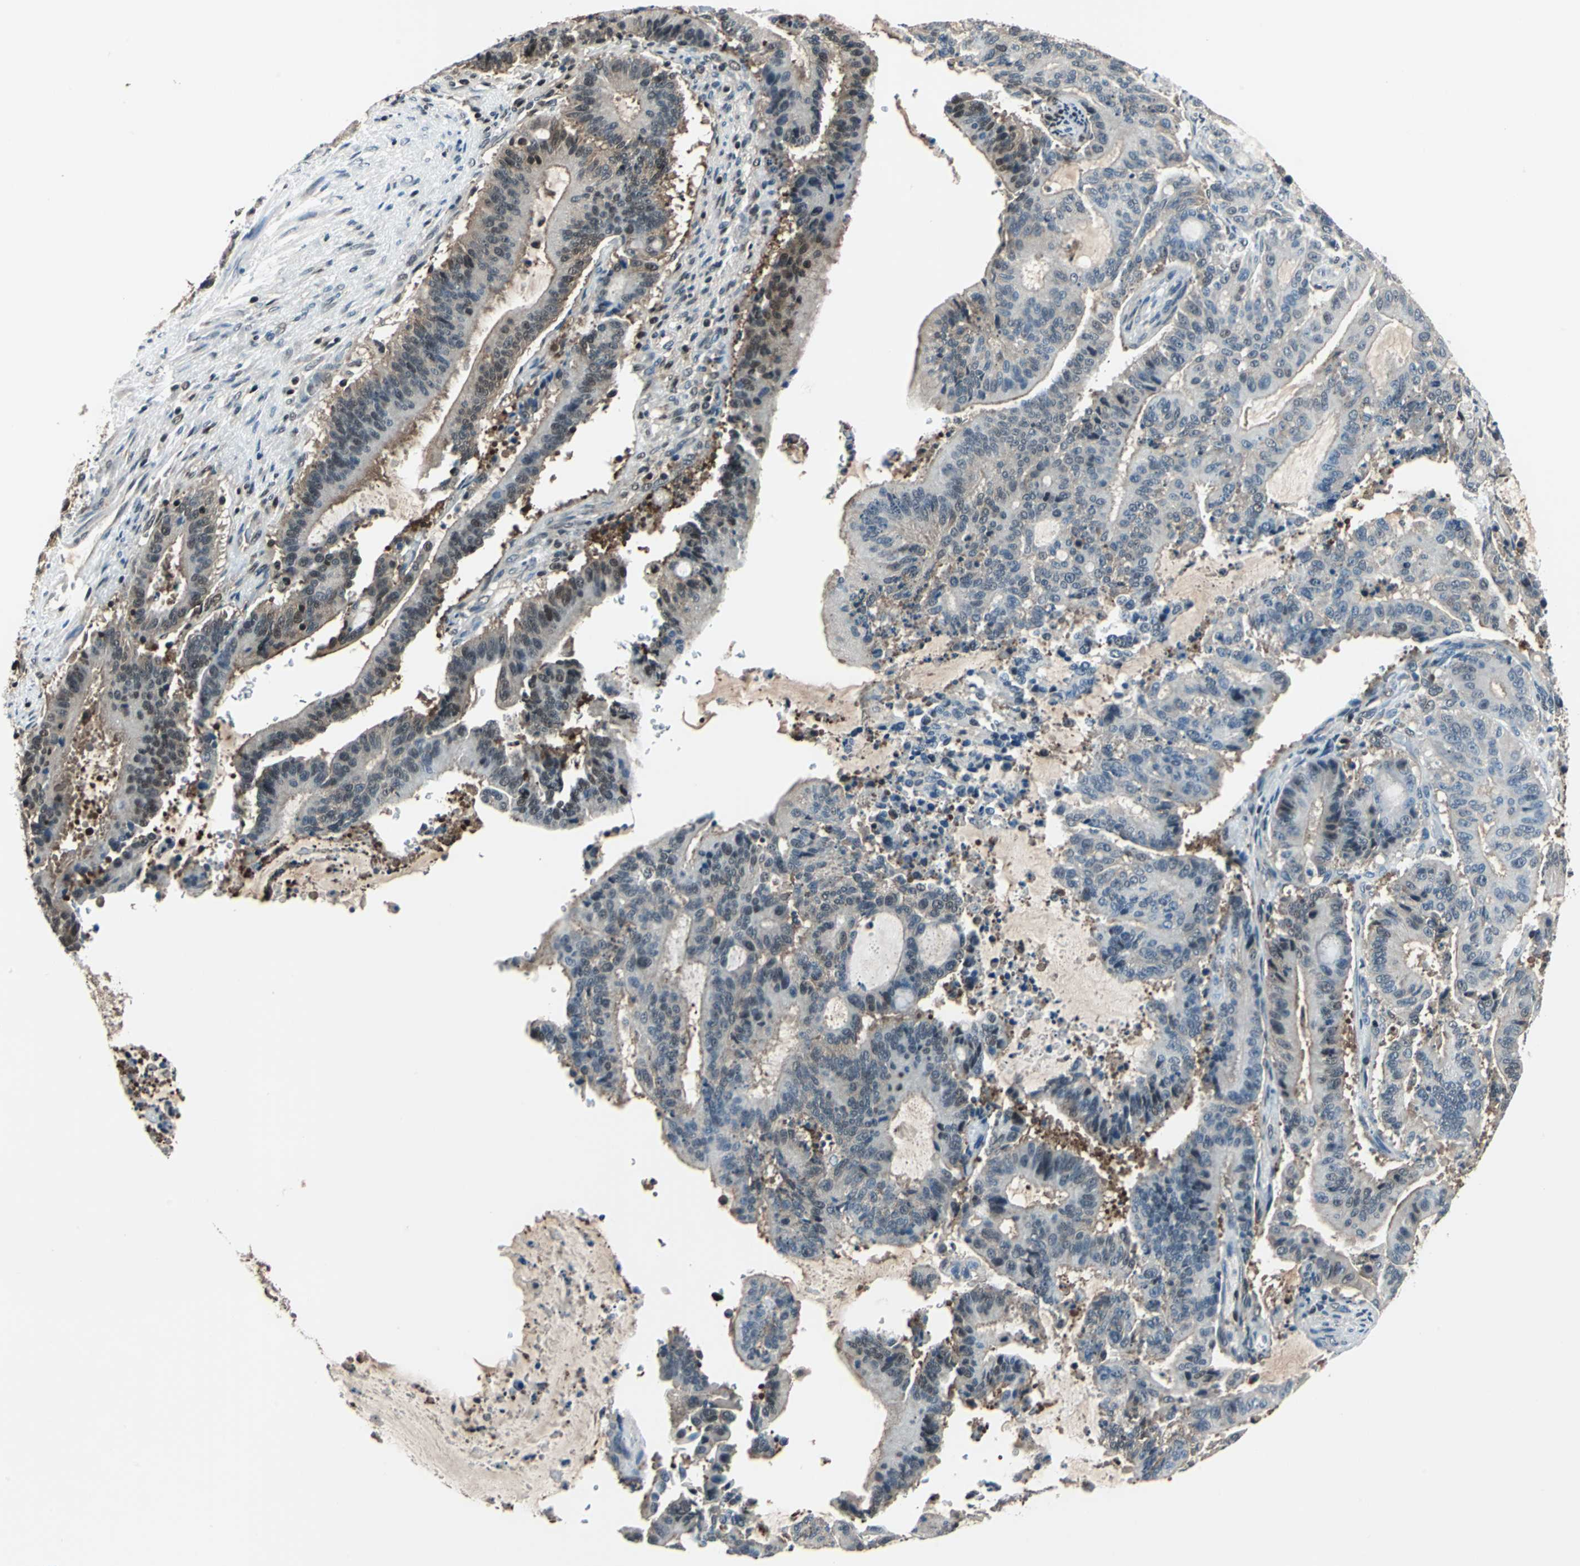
{"staining": {"intensity": "weak", "quantity": "25%-75%", "location": "cytoplasmic/membranous,nuclear"}, "tissue": "liver cancer", "cell_type": "Tumor cells", "image_type": "cancer", "snomed": [{"axis": "morphology", "description": "Cholangiocarcinoma"}, {"axis": "topography", "description": "Liver"}], "caption": "A histopathology image of human liver cholangiocarcinoma stained for a protein exhibits weak cytoplasmic/membranous and nuclear brown staining in tumor cells.", "gene": "PSME1", "patient": {"sex": "female", "age": 73}}